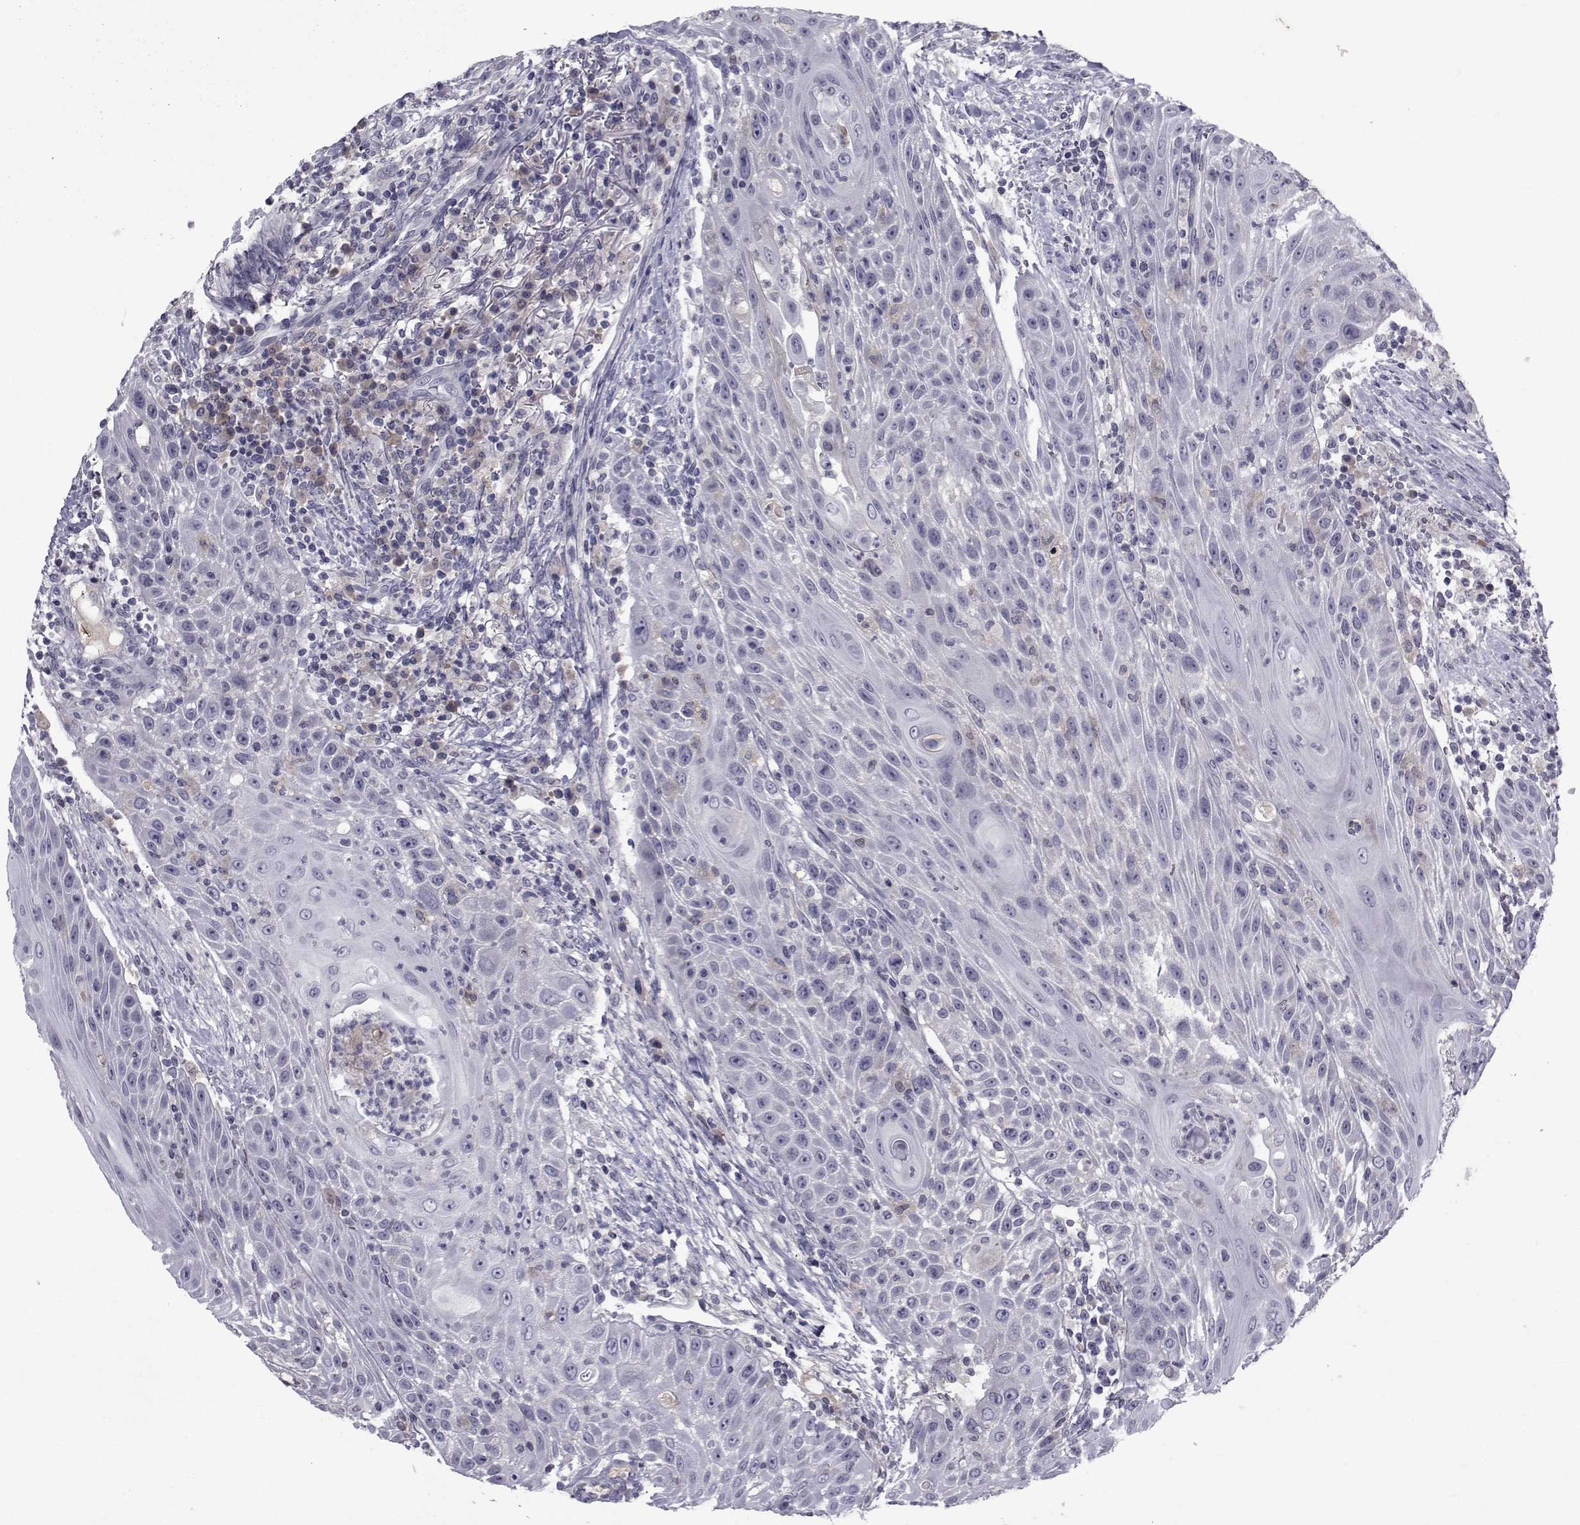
{"staining": {"intensity": "negative", "quantity": "none", "location": "none"}, "tissue": "head and neck cancer", "cell_type": "Tumor cells", "image_type": "cancer", "snomed": [{"axis": "morphology", "description": "Squamous cell carcinoma, NOS"}, {"axis": "topography", "description": "Head-Neck"}], "caption": "The immunohistochemistry (IHC) image has no significant staining in tumor cells of head and neck cancer tissue.", "gene": "PAX2", "patient": {"sex": "male", "age": 69}}